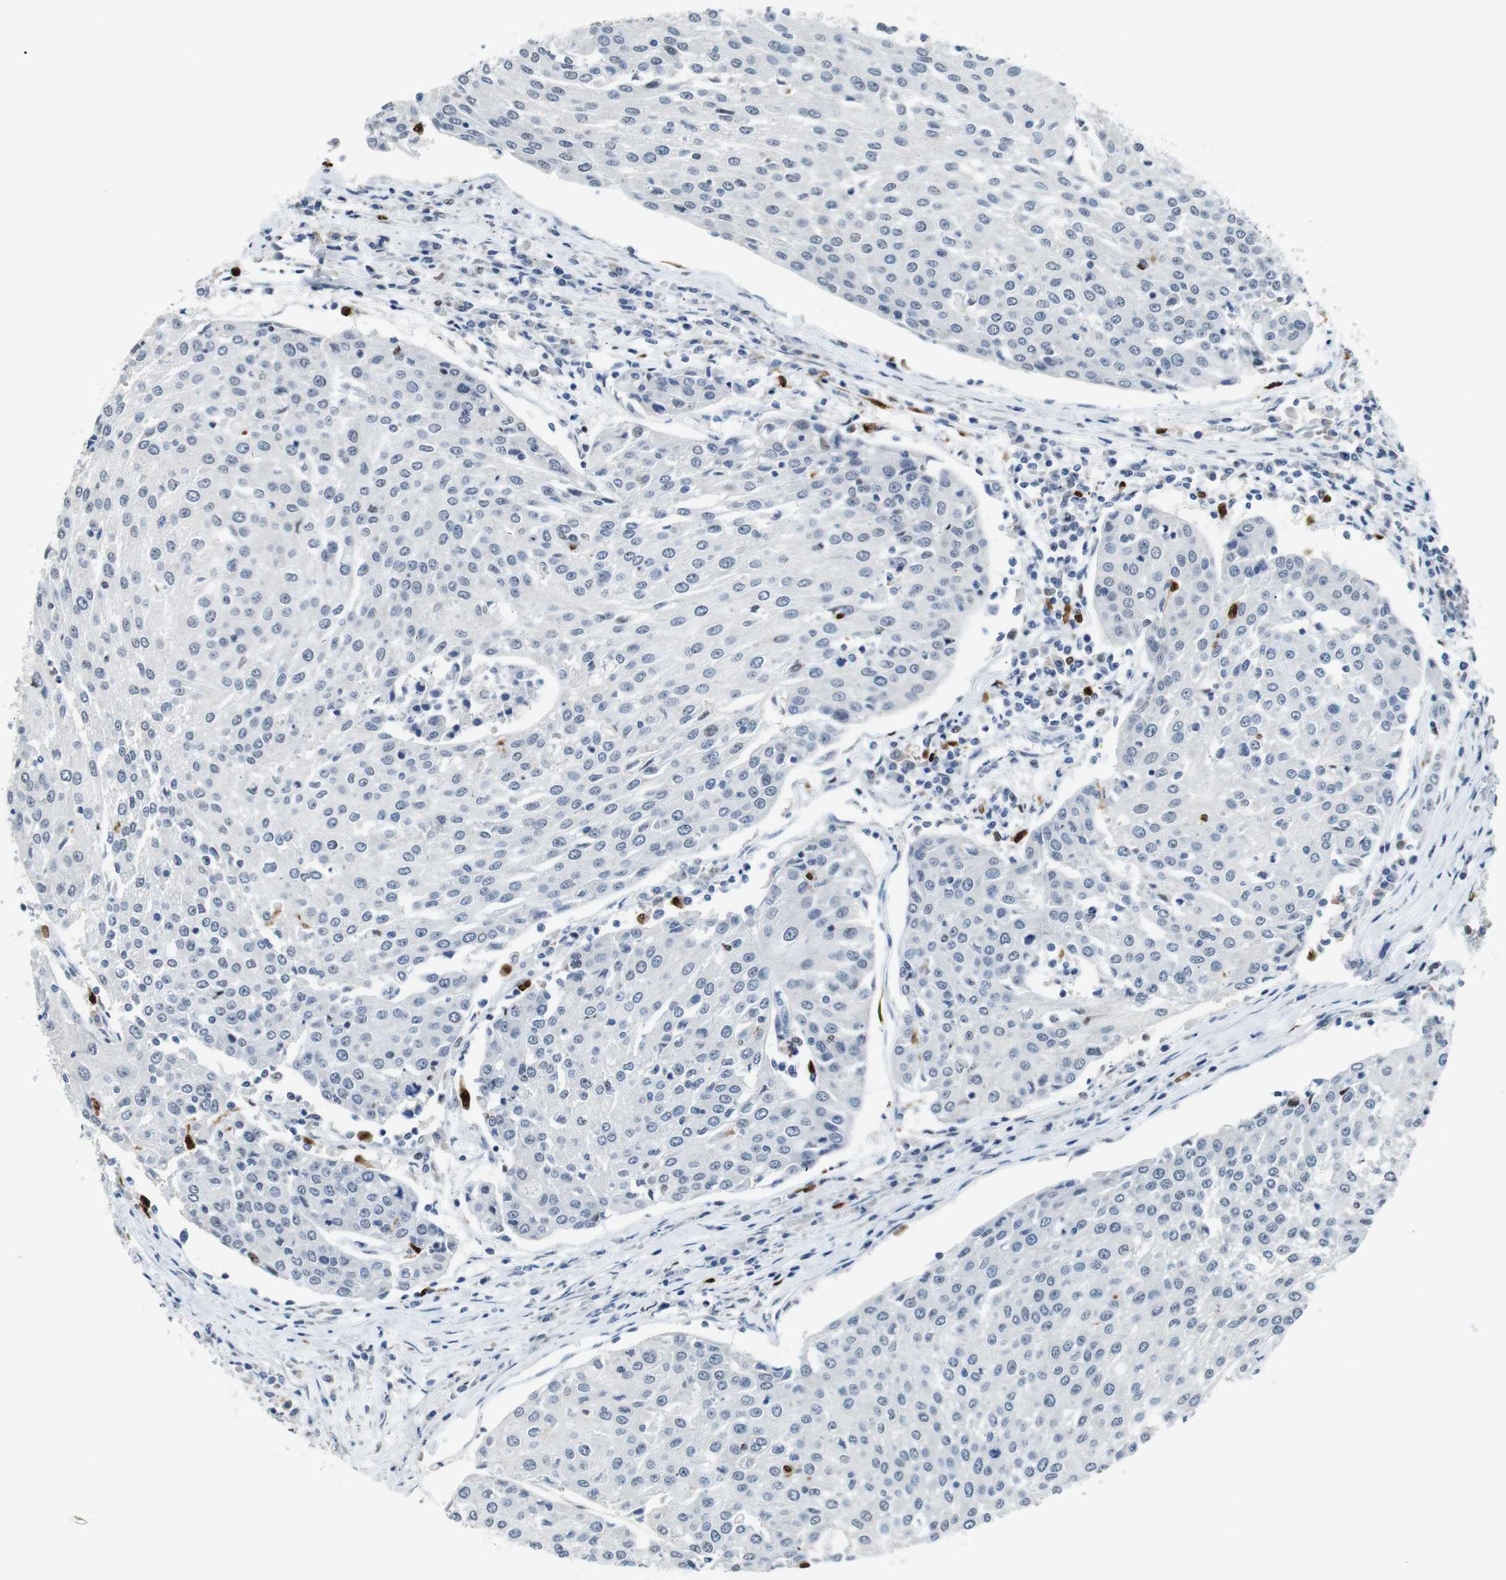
{"staining": {"intensity": "negative", "quantity": "none", "location": "none"}, "tissue": "urothelial cancer", "cell_type": "Tumor cells", "image_type": "cancer", "snomed": [{"axis": "morphology", "description": "Urothelial carcinoma, High grade"}, {"axis": "topography", "description": "Urinary bladder"}], "caption": "Tumor cells show no significant expression in urothelial cancer.", "gene": "IRF8", "patient": {"sex": "female", "age": 85}}